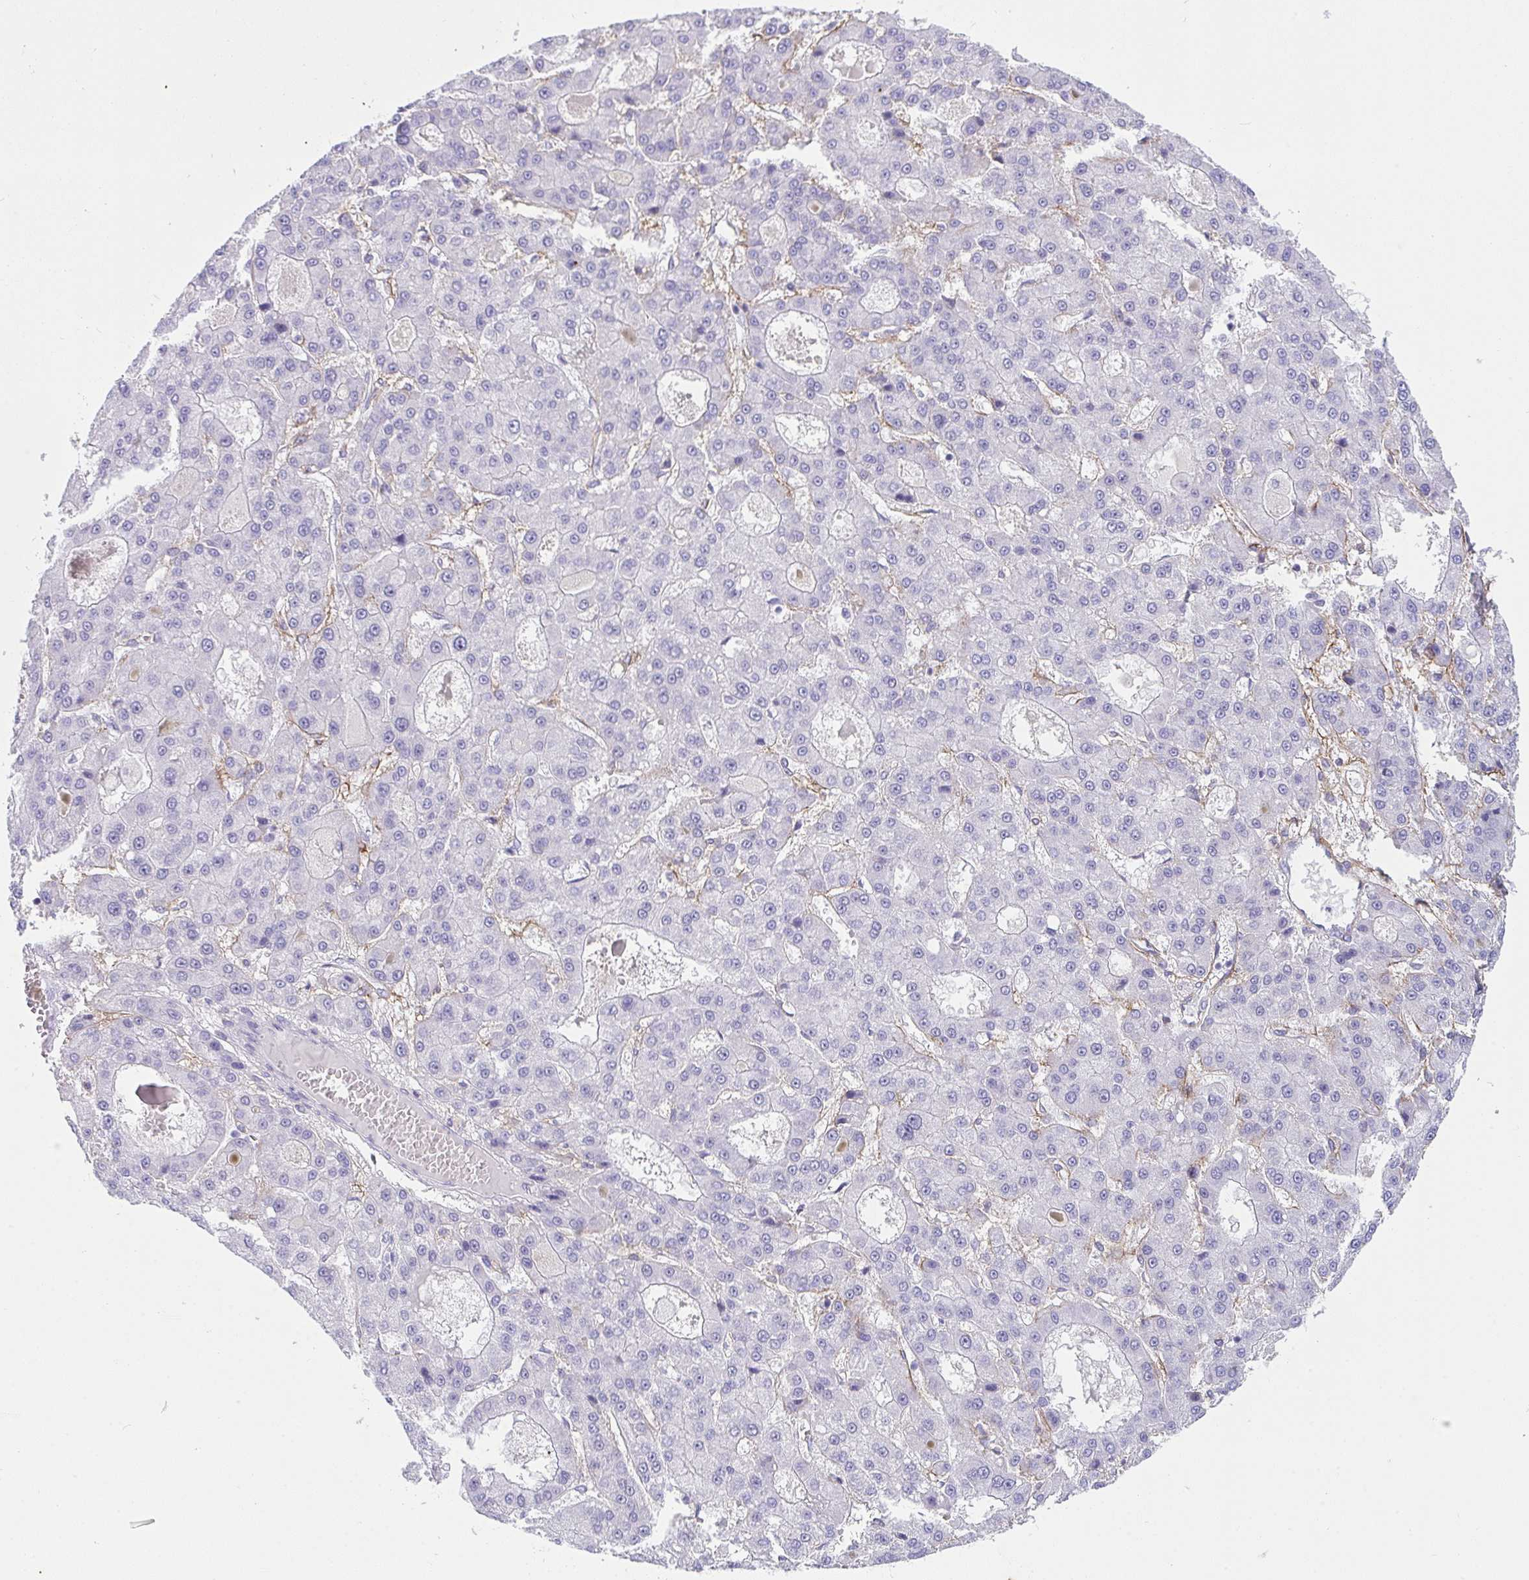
{"staining": {"intensity": "negative", "quantity": "none", "location": "none"}, "tissue": "liver cancer", "cell_type": "Tumor cells", "image_type": "cancer", "snomed": [{"axis": "morphology", "description": "Carcinoma, Hepatocellular, NOS"}, {"axis": "topography", "description": "Liver"}], "caption": "Immunohistochemistry (IHC) micrograph of neoplastic tissue: liver cancer stained with DAB exhibits no significant protein expression in tumor cells. (DAB immunohistochemistry visualized using brightfield microscopy, high magnification).", "gene": "LHFPL6", "patient": {"sex": "male", "age": 70}}